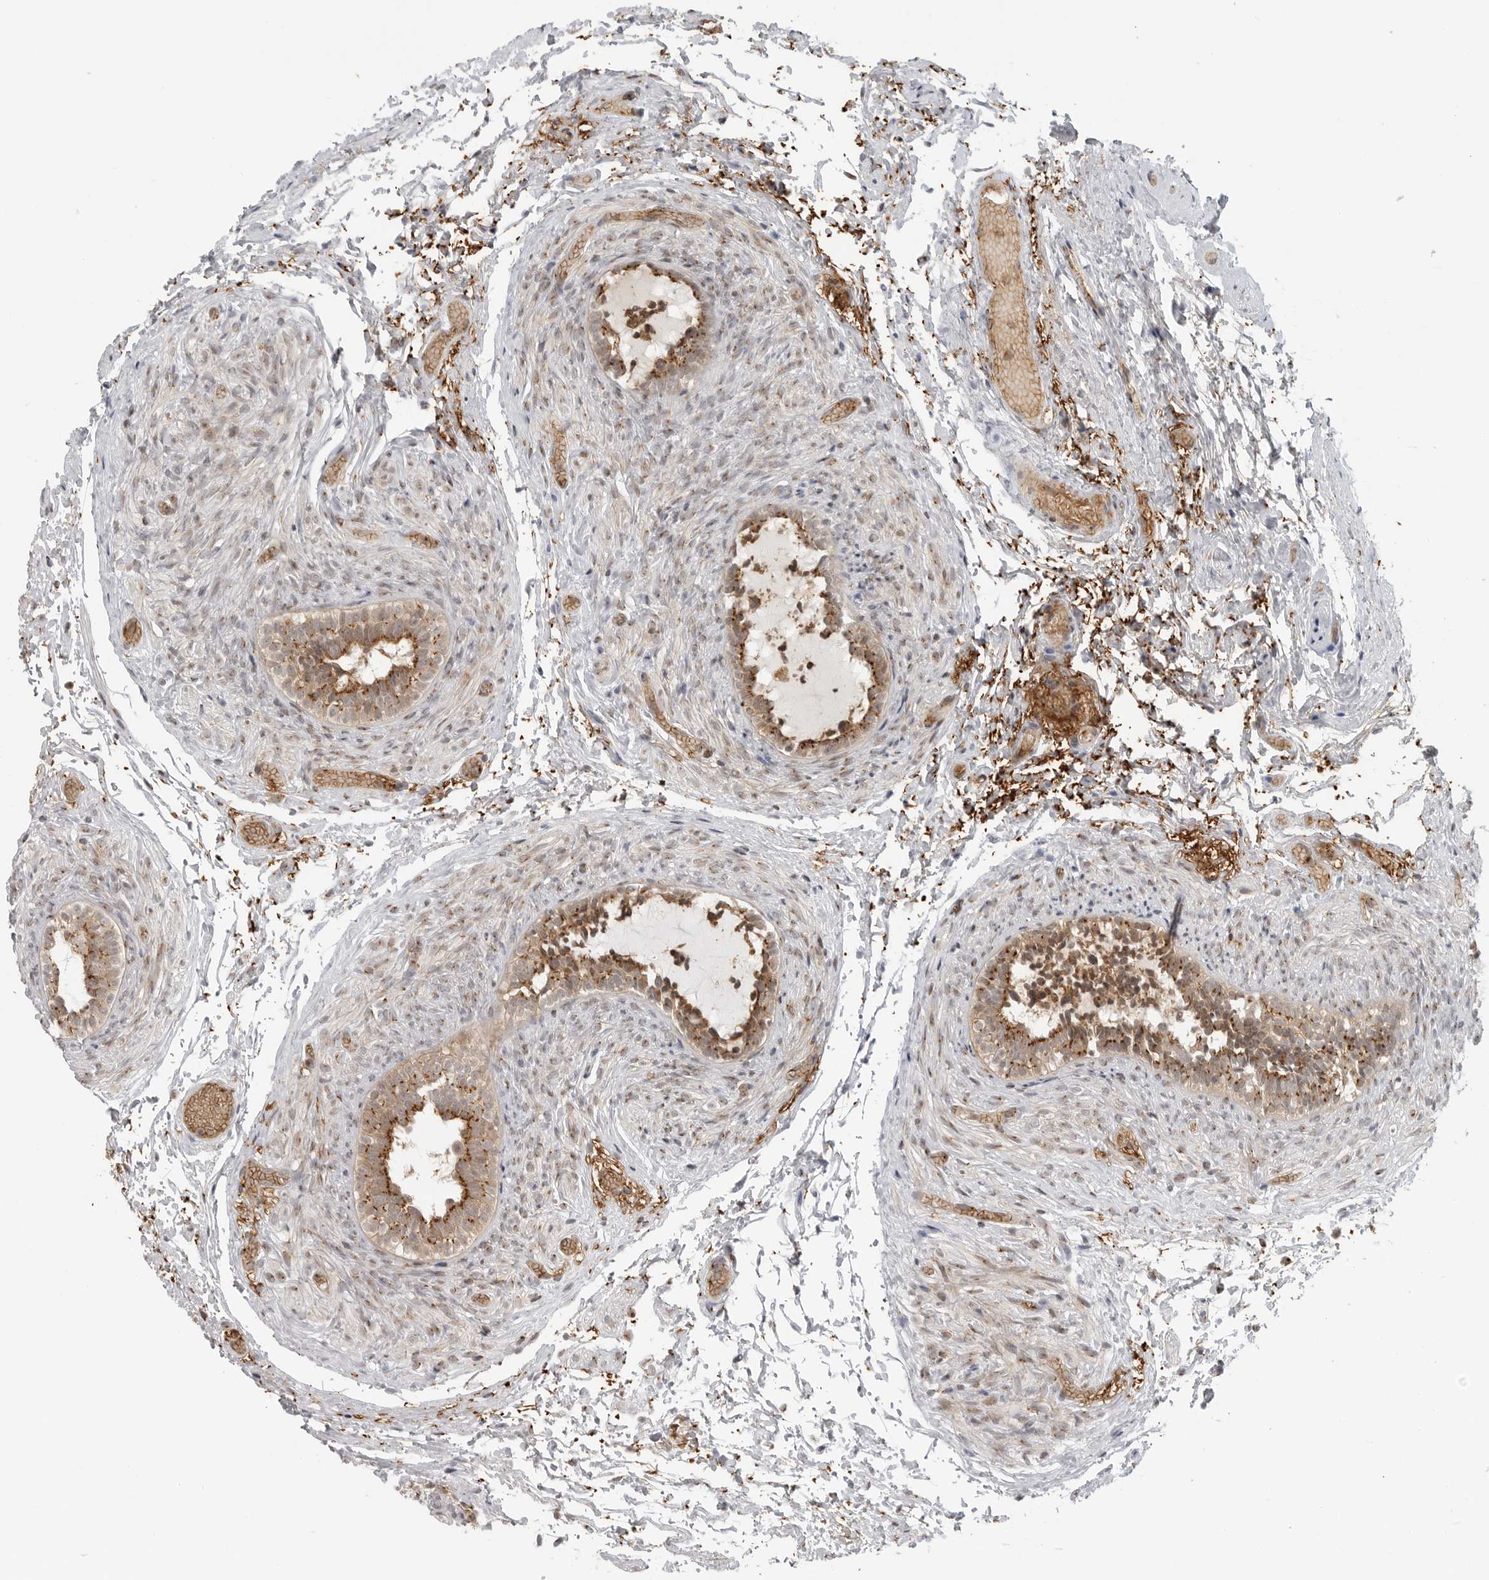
{"staining": {"intensity": "strong", "quantity": ">75%", "location": "cytoplasmic/membranous"}, "tissue": "epididymis", "cell_type": "Glandular cells", "image_type": "normal", "snomed": [{"axis": "morphology", "description": "Normal tissue, NOS"}, {"axis": "topography", "description": "Epididymis"}], "caption": "A high-resolution histopathology image shows IHC staining of unremarkable epididymis, which reveals strong cytoplasmic/membranous staining in about >75% of glandular cells.", "gene": "COPA", "patient": {"sex": "male", "age": 5}}